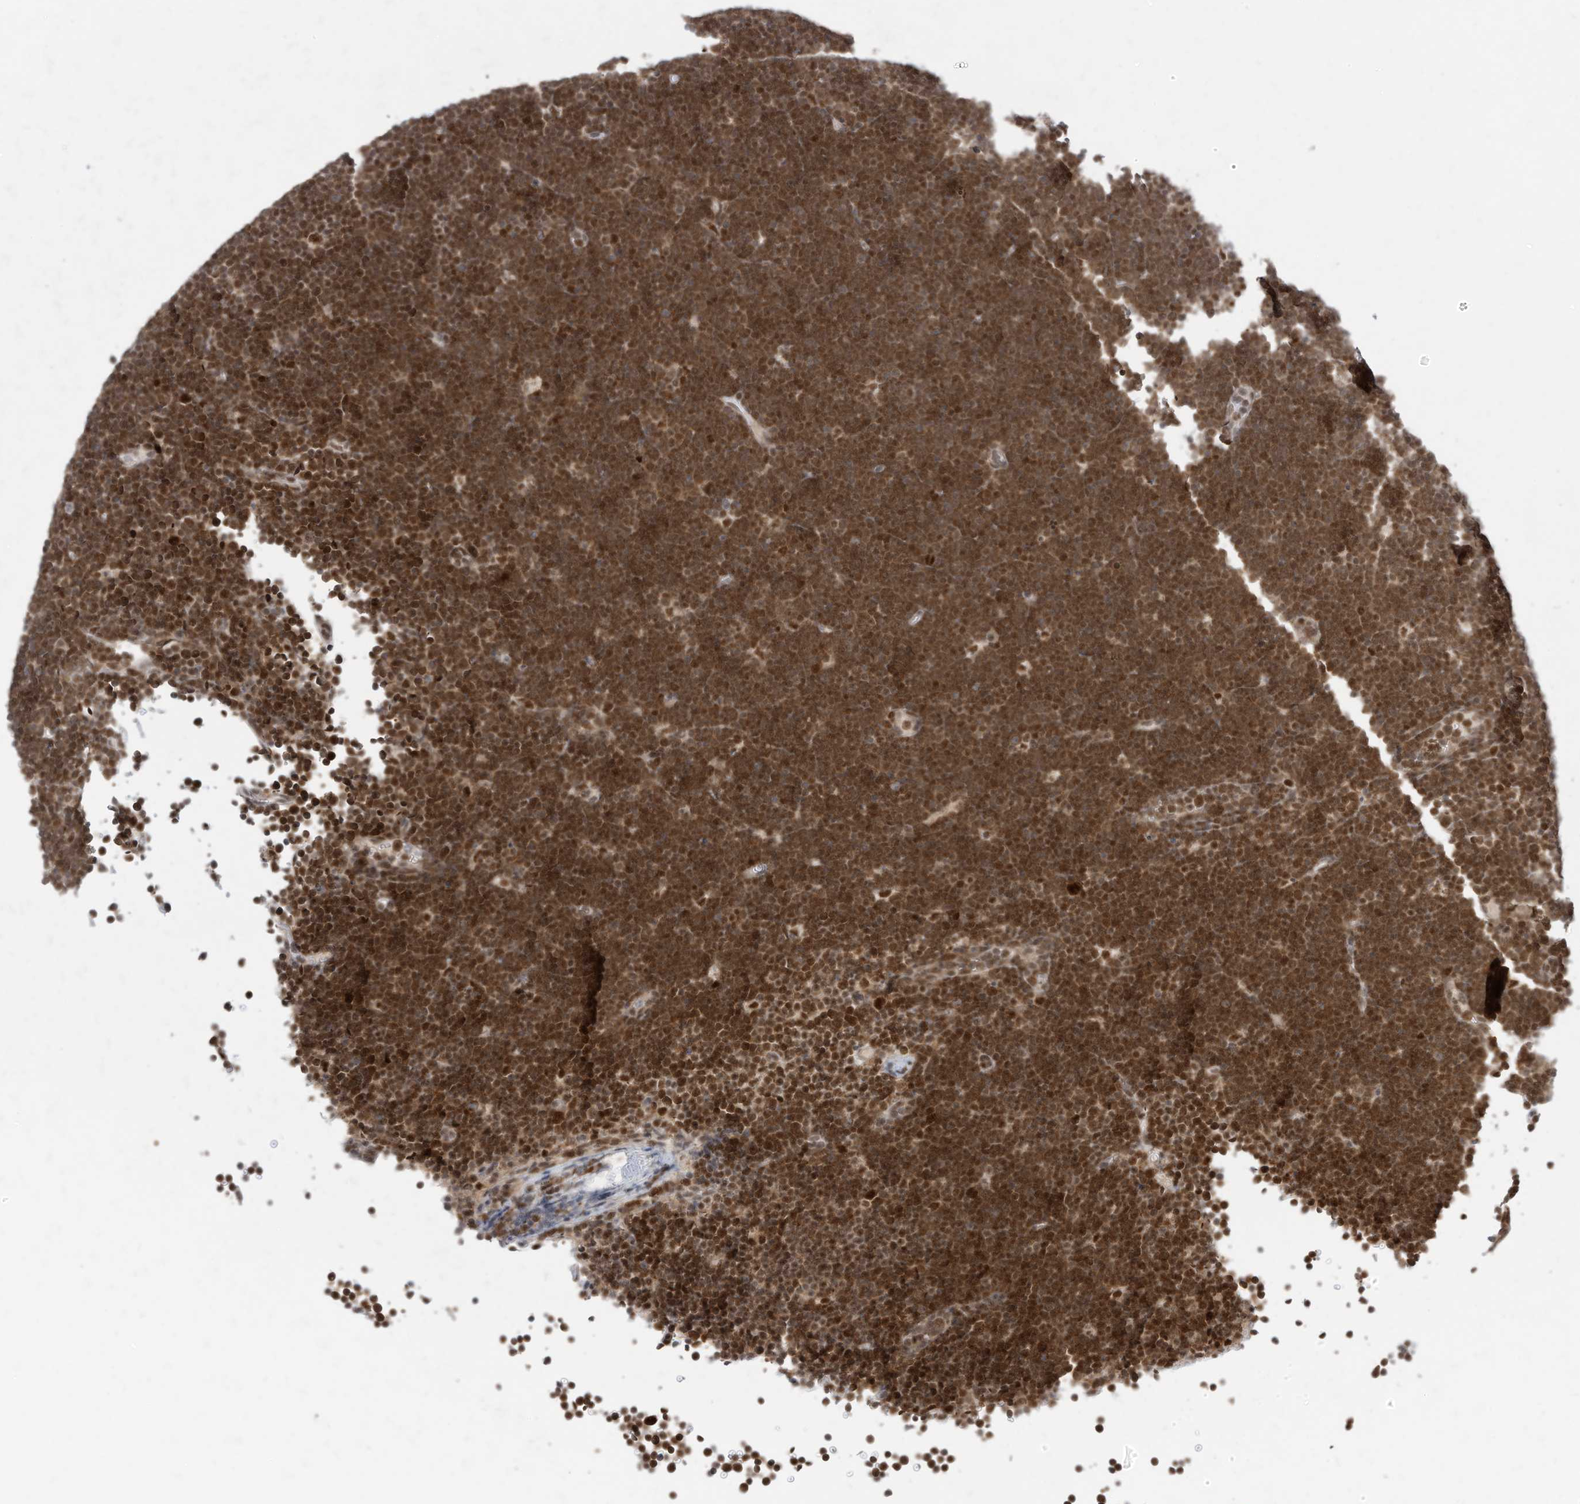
{"staining": {"intensity": "moderate", "quantity": ">75%", "location": "cytoplasmic/membranous,nuclear"}, "tissue": "lymphoma", "cell_type": "Tumor cells", "image_type": "cancer", "snomed": [{"axis": "morphology", "description": "Malignant lymphoma, non-Hodgkin's type, High grade"}, {"axis": "topography", "description": "Lymph node"}], "caption": "An image showing moderate cytoplasmic/membranous and nuclear expression in approximately >75% of tumor cells in malignant lymphoma, non-Hodgkin's type (high-grade), as visualized by brown immunohistochemical staining.", "gene": "OGT", "patient": {"sex": "male", "age": 13}}